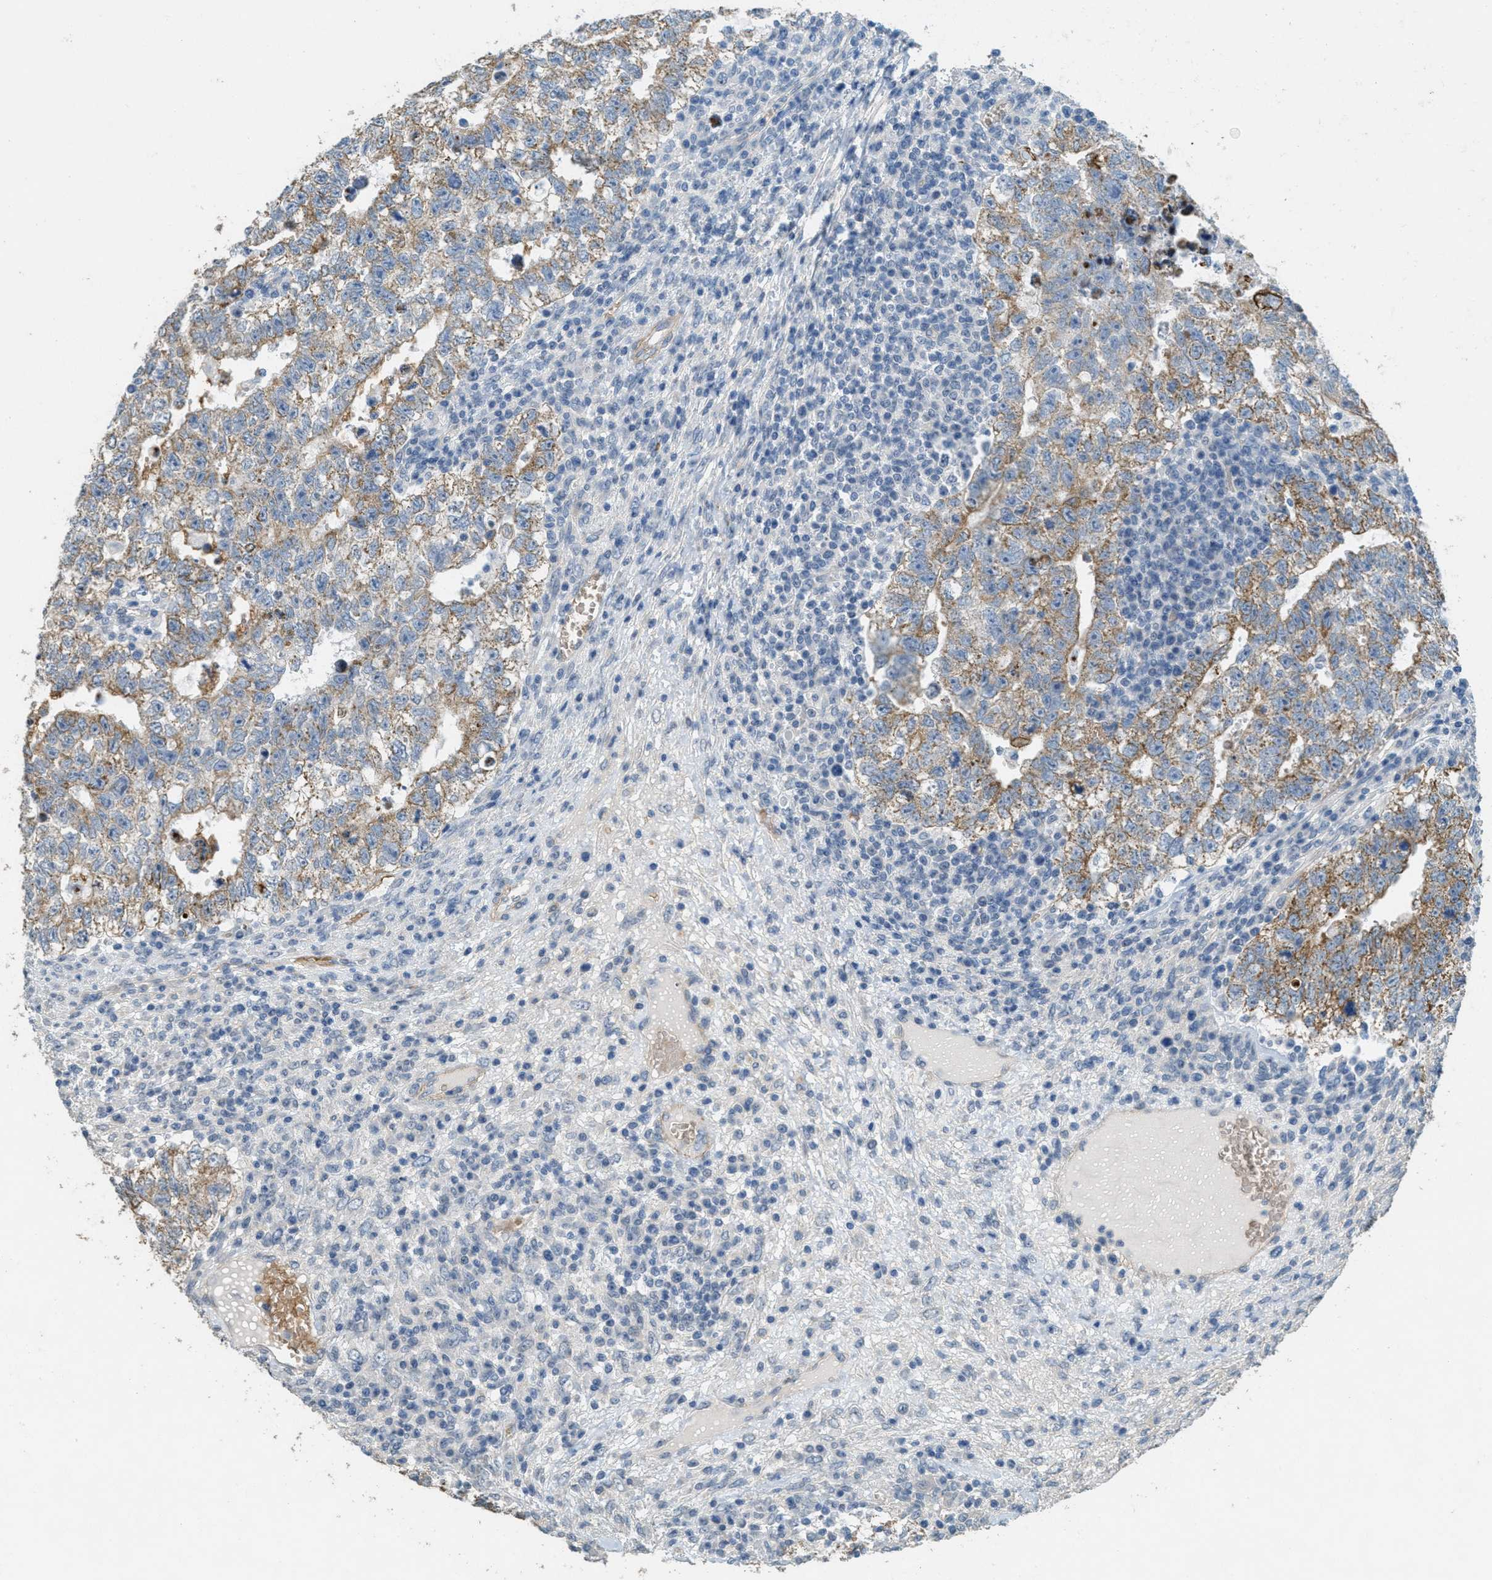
{"staining": {"intensity": "moderate", "quantity": ">75%", "location": "cytoplasmic/membranous"}, "tissue": "testis cancer", "cell_type": "Tumor cells", "image_type": "cancer", "snomed": [{"axis": "morphology", "description": "Seminoma, NOS"}, {"axis": "morphology", "description": "Carcinoma, Embryonal, NOS"}, {"axis": "topography", "description": "Testis"}], "caption": "Seminoma (testis) stained for a protein (brown) reveals moderate cytoplasmic/membranous positive positivity in about >75% of tumor cells.", "gene": "MRS2", "patient": {"sex": "male", "age": 38}}